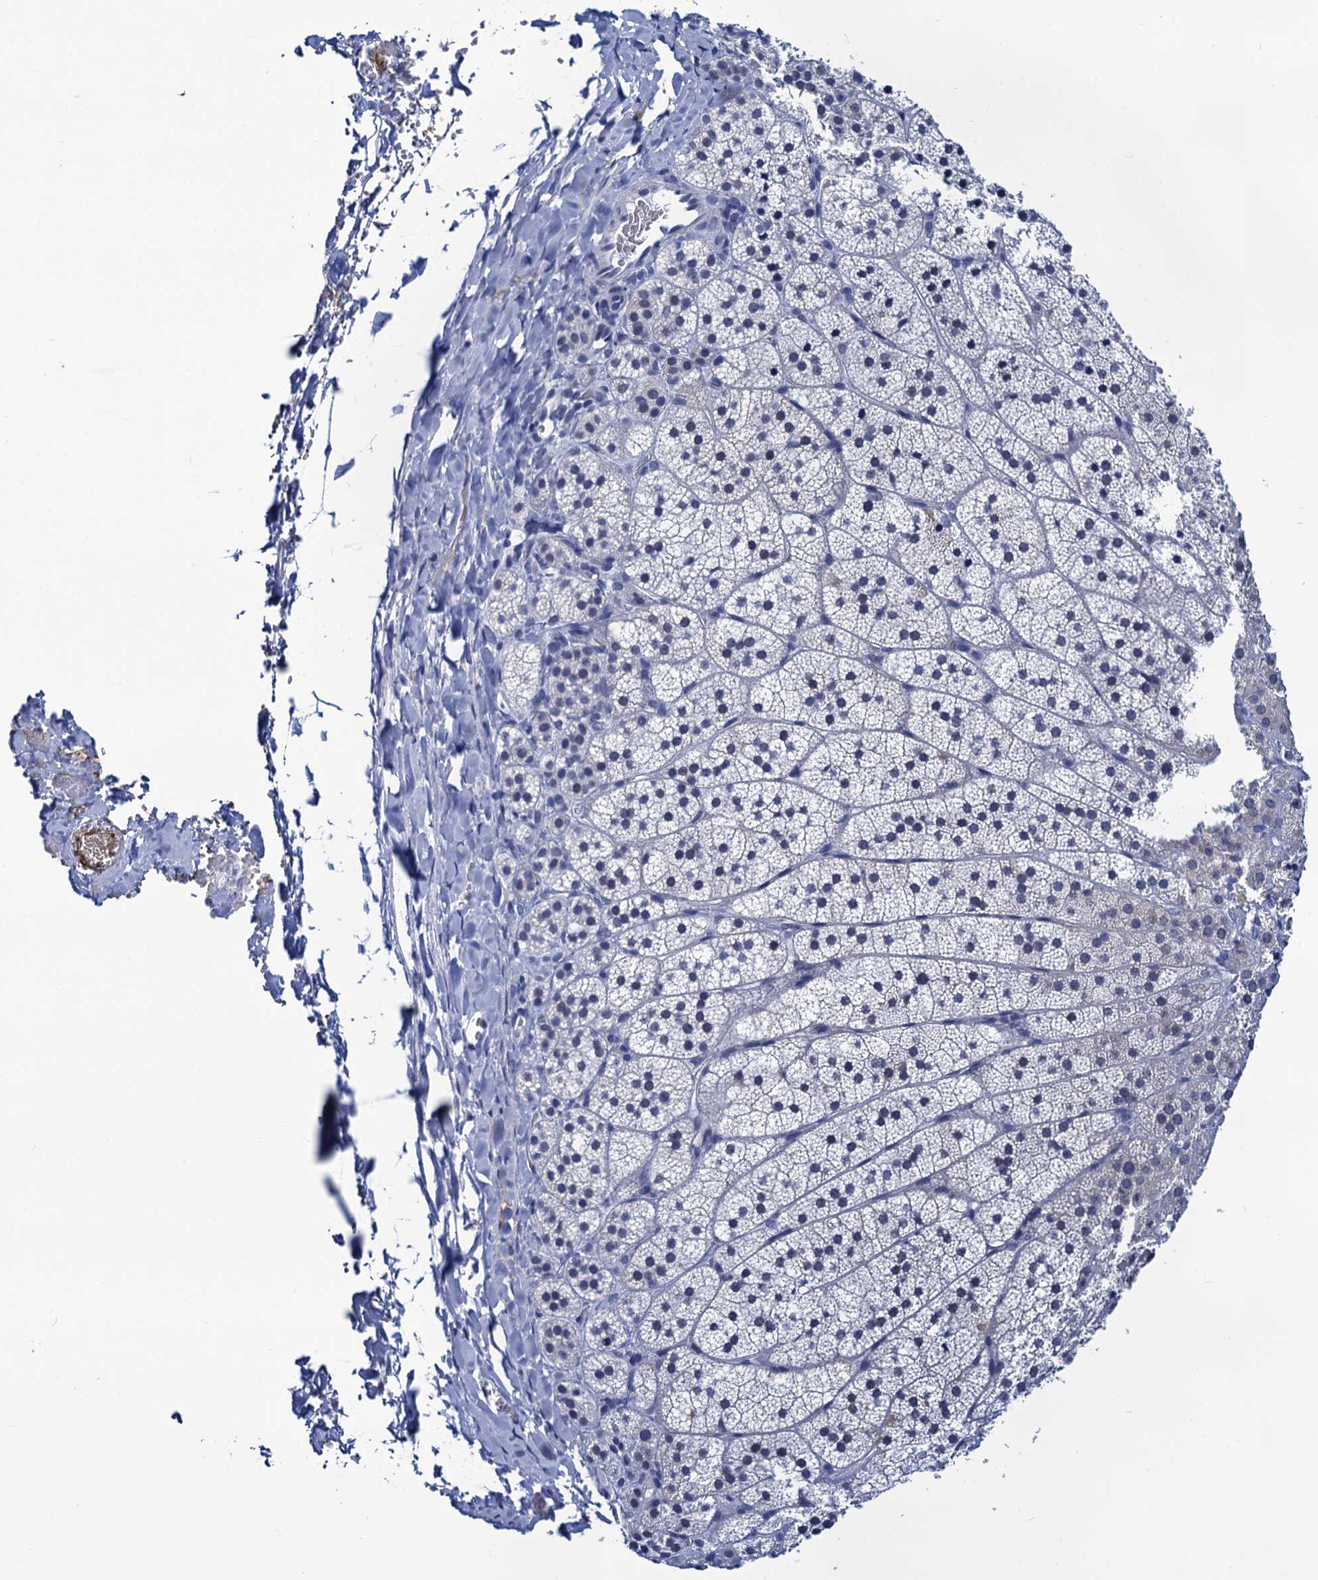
{"staining": {"intensity": "negative", "quantity": "none", "location": "none"}, "tissue": "adrenal gland", "cell_type": "Glandular cells", "image_type": "normal", "snomed": [{"axis": "morphology", "description": "Normal tissue, NOS"}, {"axis": "topography", "description": "Adrenal gland"}], "caption": "This is a photomicrograph of IHC staining of benign adrenal gland, which shows no staining in glandular cells.", "gene": "C16orf87", "patient": {"sex": "female", "age": 44}}